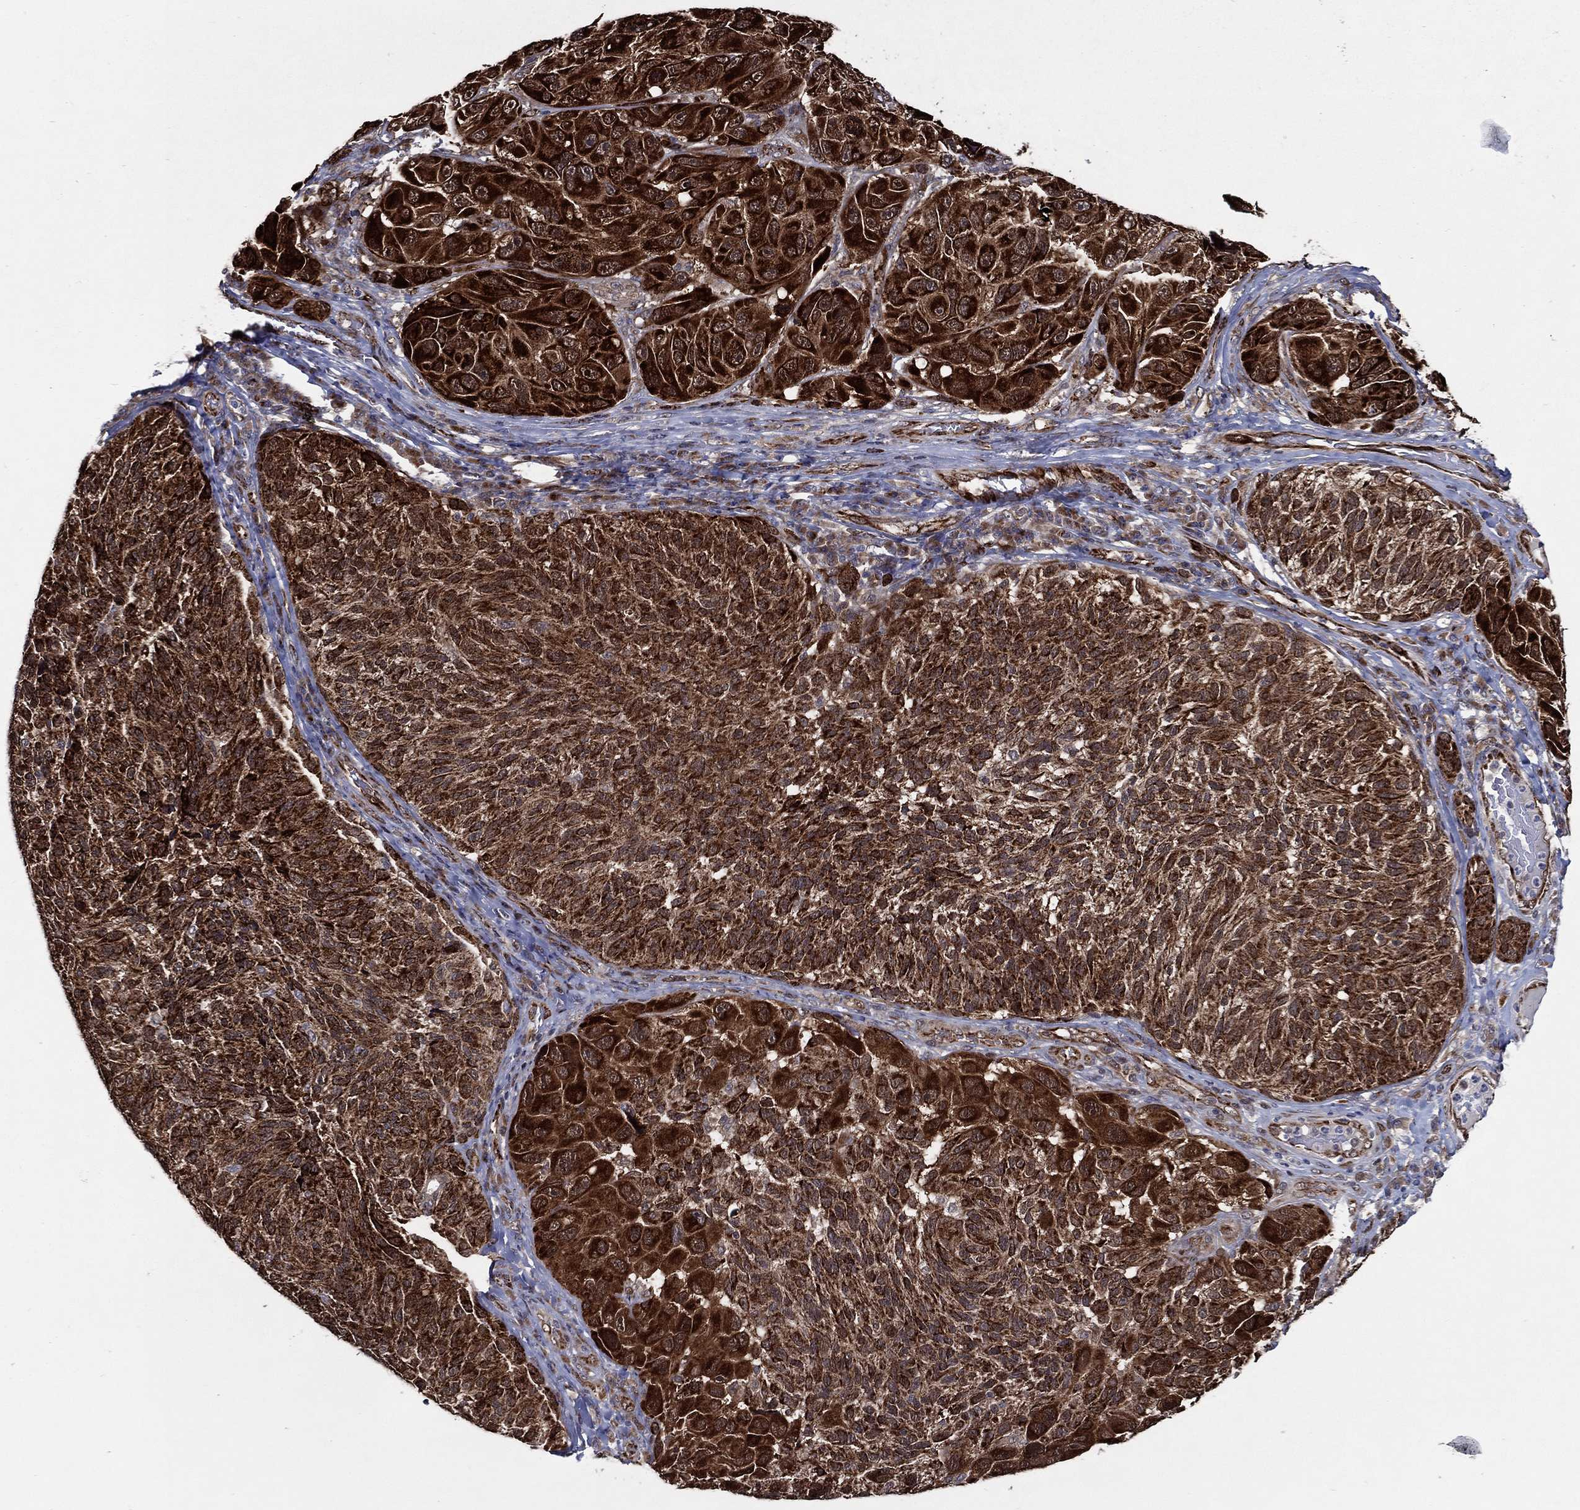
{"staining": {"intensity": "strong", "quantity": ">75%", "location": "cytoplasmic/membranous"}, "tissue": "melanoma", "cell_type": "Tumor cells", "image_type": "cancer", "snomed": [{"axis": "morphology", "description": "Malignant melanoma, NOS"}, {"axis": "topography", "description": "Skin"}], "caption": "A brown stain shows strong cytoplasmic/membranous staining of a protein in human melanoma tumor cells.", "gene": "ARHGAP11A", "patient": {"sex": "female", "age": 73}}